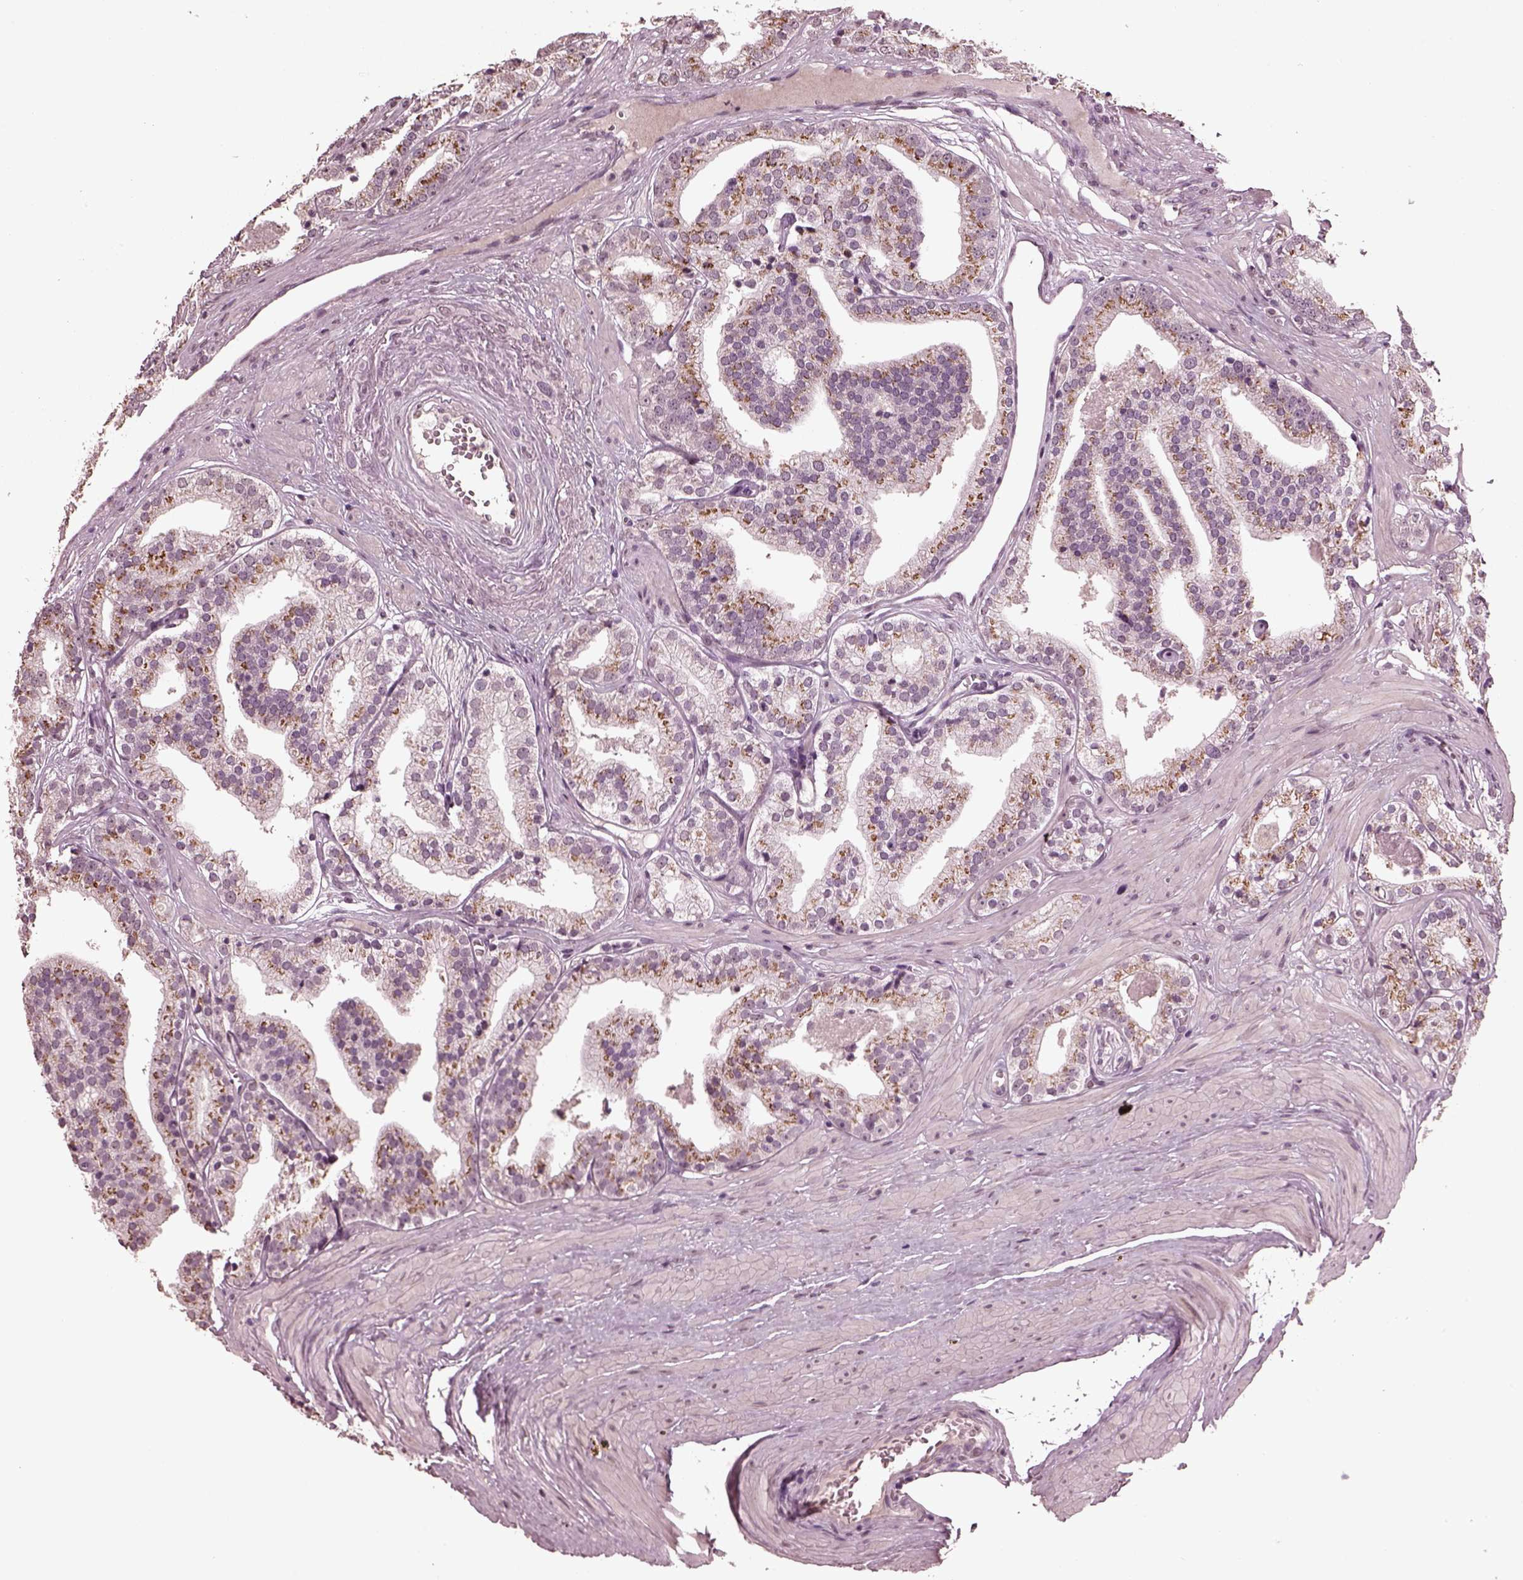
{"staining": {"intensity": "moderate", "quantity": ">75%", "location": "cytoplasmic/membranous"}, "tissue": "prostate cancer", "cell_type": "Tumor cells", "image_type": "cancer", "snomed": [{"axis": "morphology", "description": "Adenocarcinoma, Low grade"}, {"axis": "topography", "description": "Prostate"}], "caption": "The histopathology image demonstrates staining of prostate cancer, revealing moderate cytoplasmic/membranous protein positivity (brown color) within tumor cells. Immunohistochemistry stains the protein of interest in brown and the nuclei are stained blue.", "gene": "IL18RAP", "patient": {"sex": "male", "age": 60}}